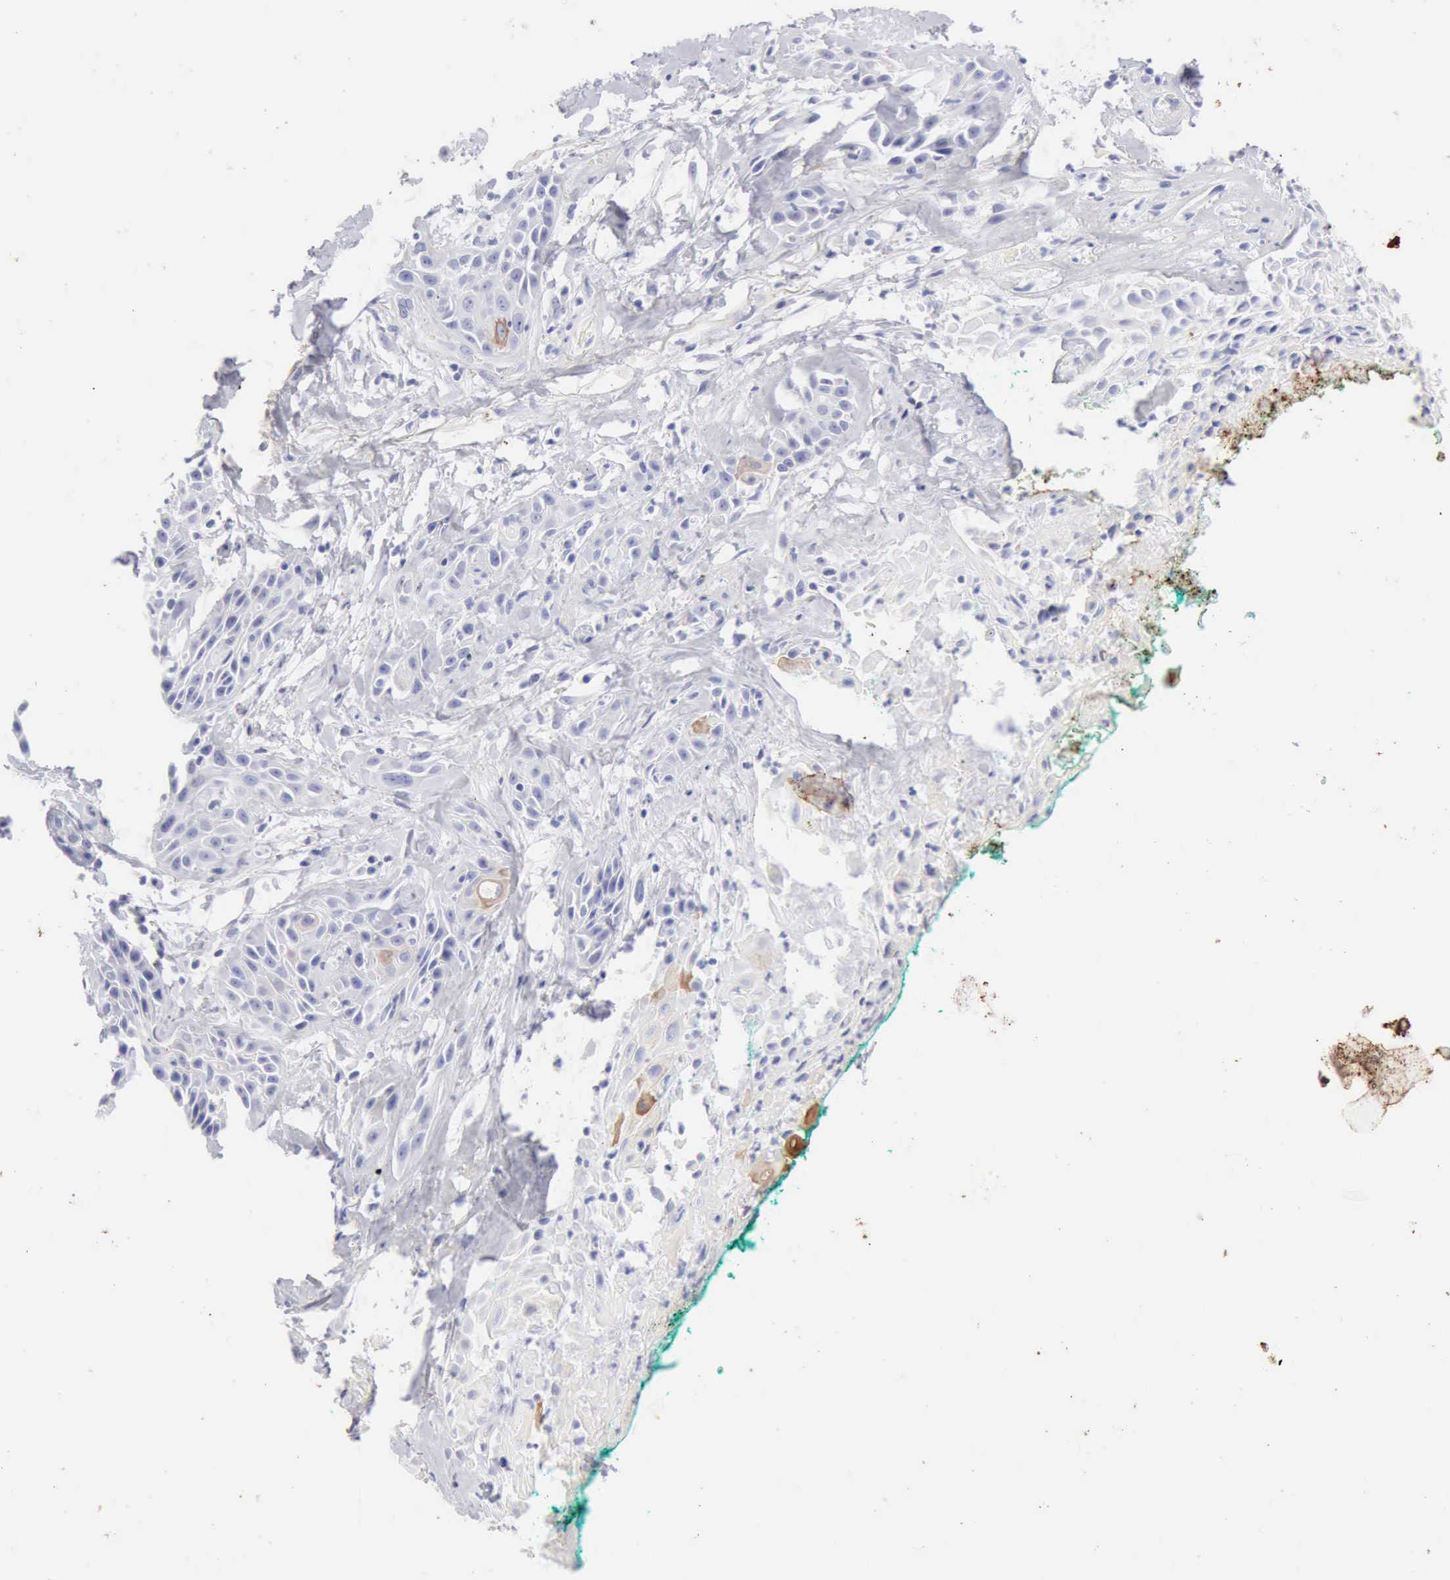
{"staining": {"intensity": "moderate", "quantity": "<25%", "location": "cytoplasmic/membranous"}, "tissue": "skin cancer", "cell_type": "Tumor cells", "image_type": "cancer", "snomed": [{"axis": "morphology", "description": "Squamous cell carcinoma, NOS"}, {"axis": "topography", "description": "Skin"}, {"axis": "topography", "description": "Anal"}], "caption": "The histopathology image exhibits immunohistochemical staining of skin cancer. There is moderate cytoplasmic/membranous staining is seen in about <25% of tumor cells.", "gene": "KRT10", "patient": {"sex": "male", "age": 64}}